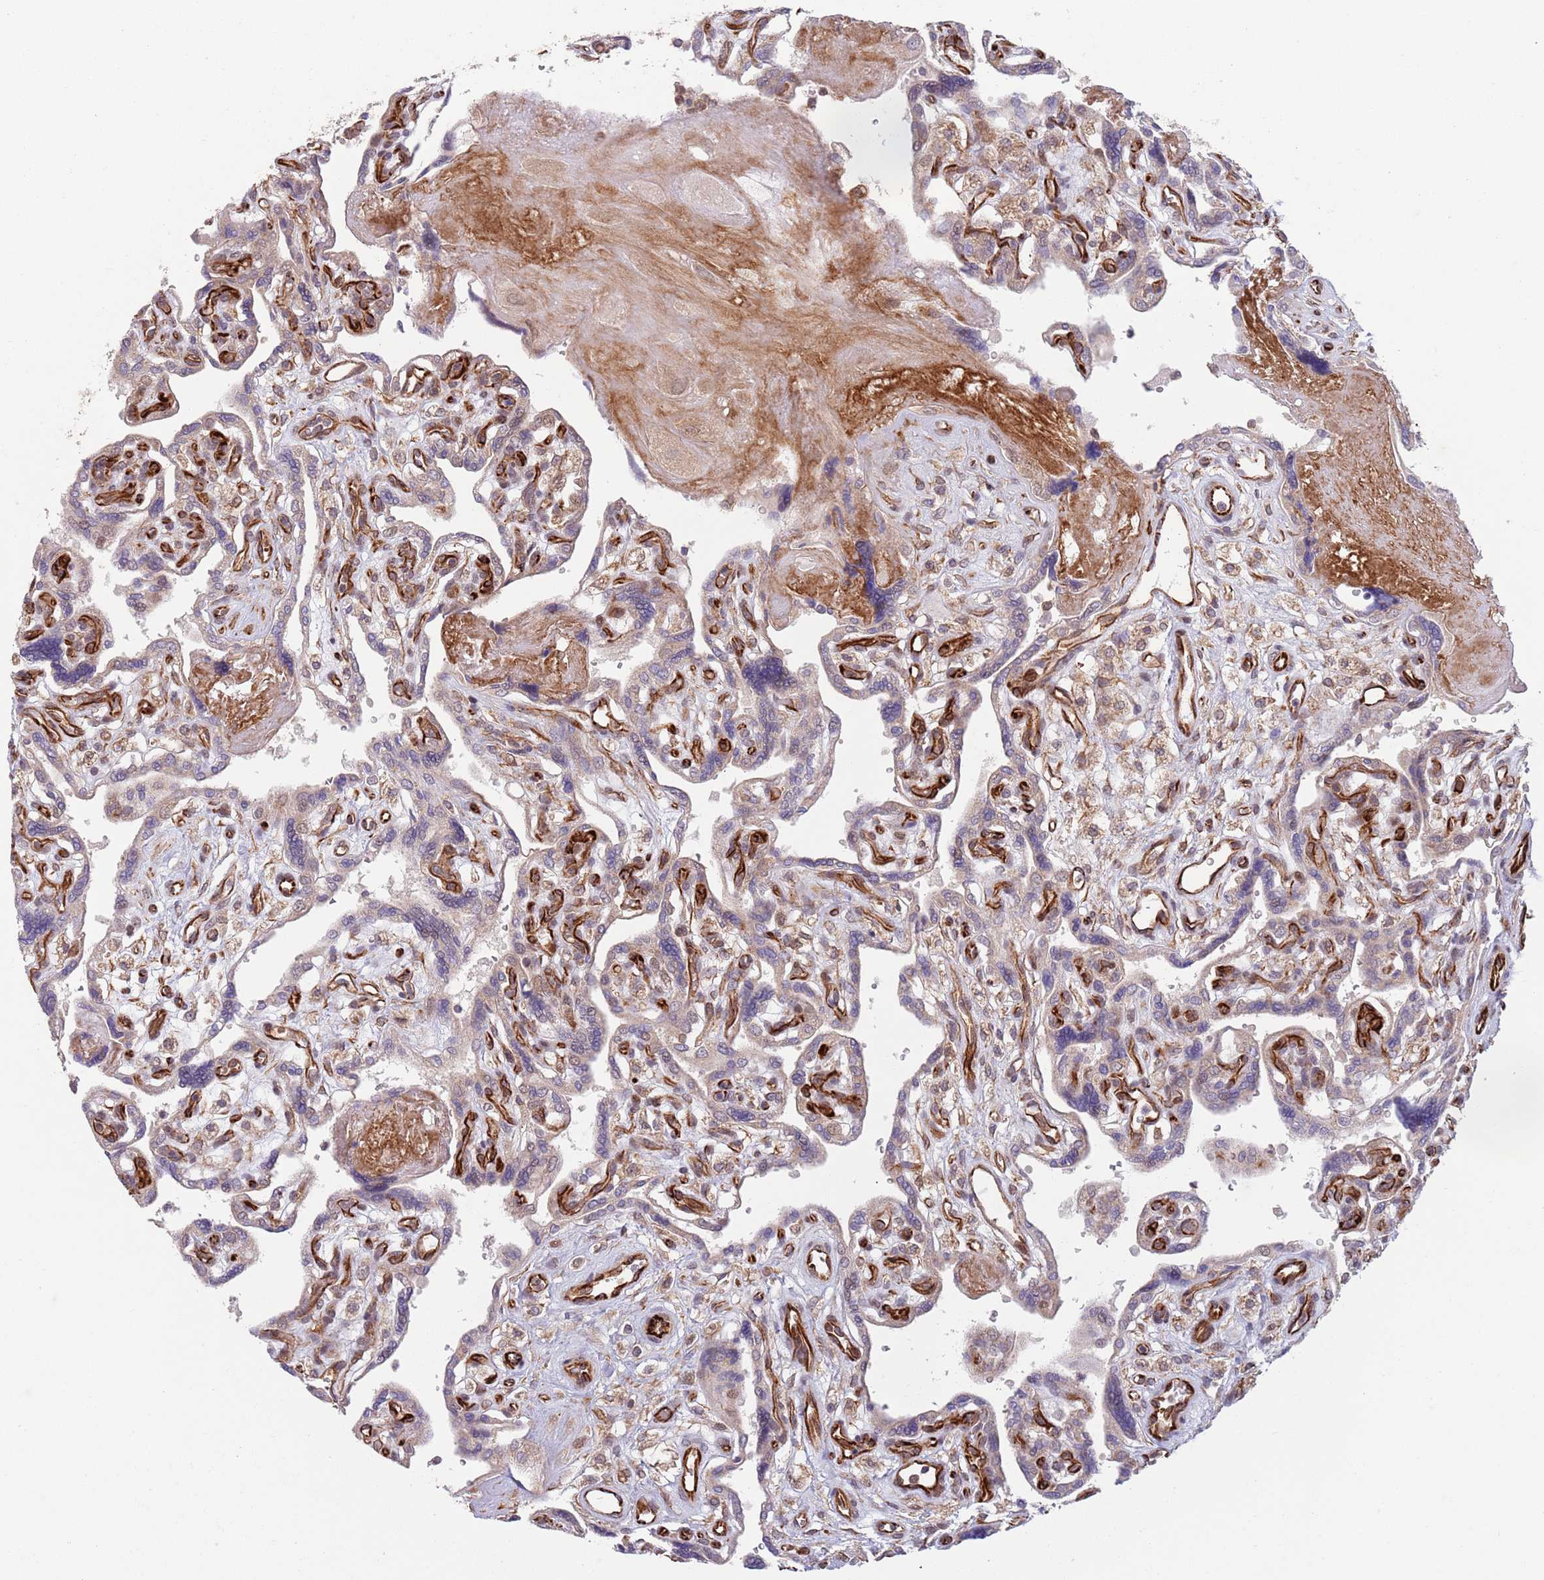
{"staining": {"intensity": "moderate", "quantity": ">75%", "location": "cytoplasmic/membranous,nuclear"}, "tissue": "placenta", "cell_type": "Decidual cells", "image_type": "normal", "snomed": [{"axis": "morphology", "description": "Normal tissue, NOS"}, {"axis": "topography", "description": "Placenta"}], "caption": "Placenta stained with DAB IHC reveals medium levels of moderate cytoplasmic/membranous,nuclear expression in about >75% of decidual cells.", "gene": "CHD9", "patient": {"sex": "female", "age": 39}}